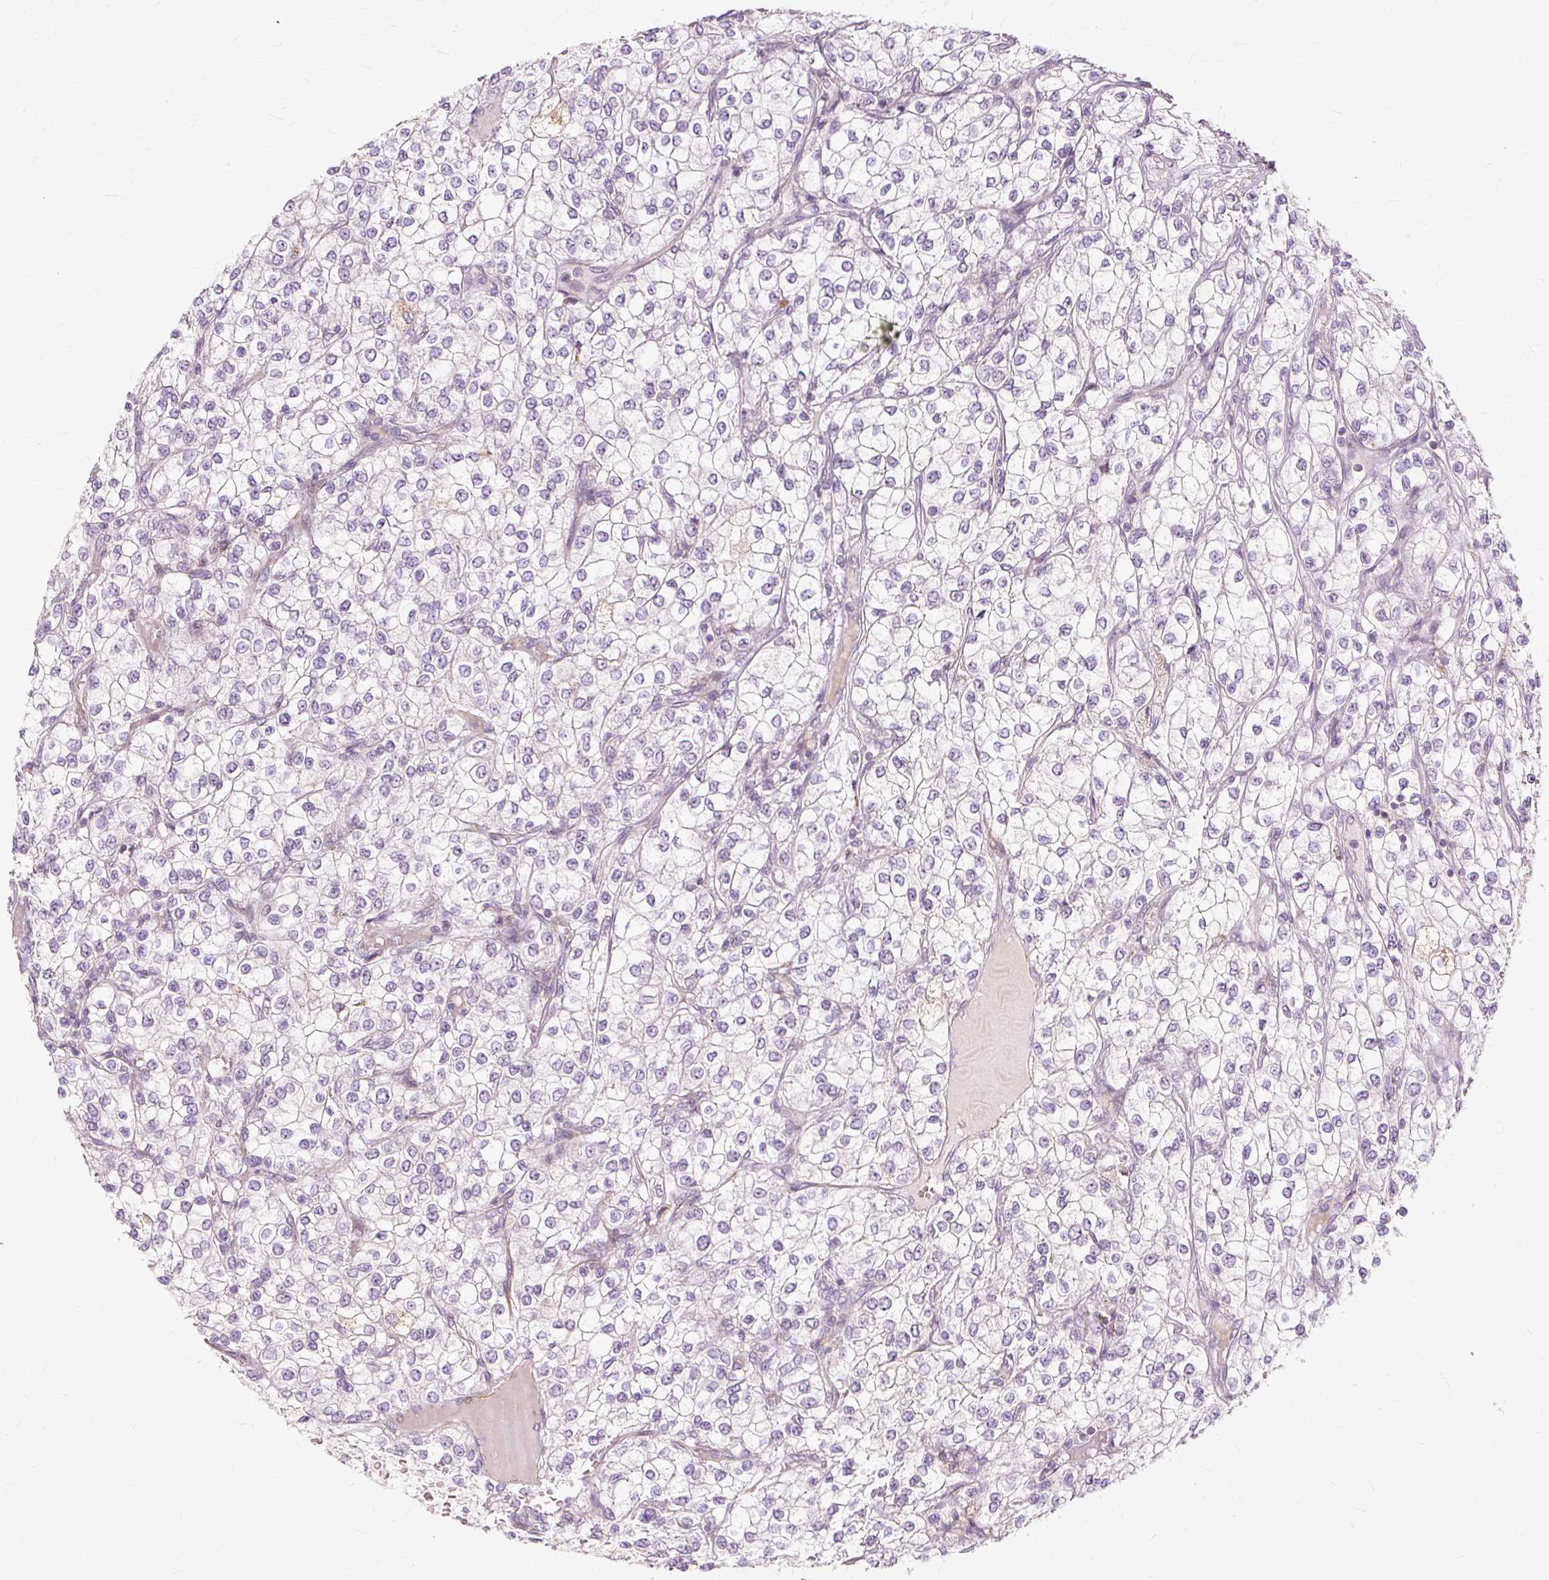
{"staining": {"intensity": "negative", "quantity": "none", "location": "none"}, "tissue": "renal cancer", "cell_type": "Tumor cells", "image_type": "cancer", "snomed": [{"axis": "morphology", "description": "Adenocarcinoma, NOS"}, {"axis": "topography", "description": "Kidney"}], "caption": "Tumor cells are negative for brown protein staining in adenocarcinoma (renal).", "gene": "MMACHC", "patient": {"sex": "male", "age": 80}}